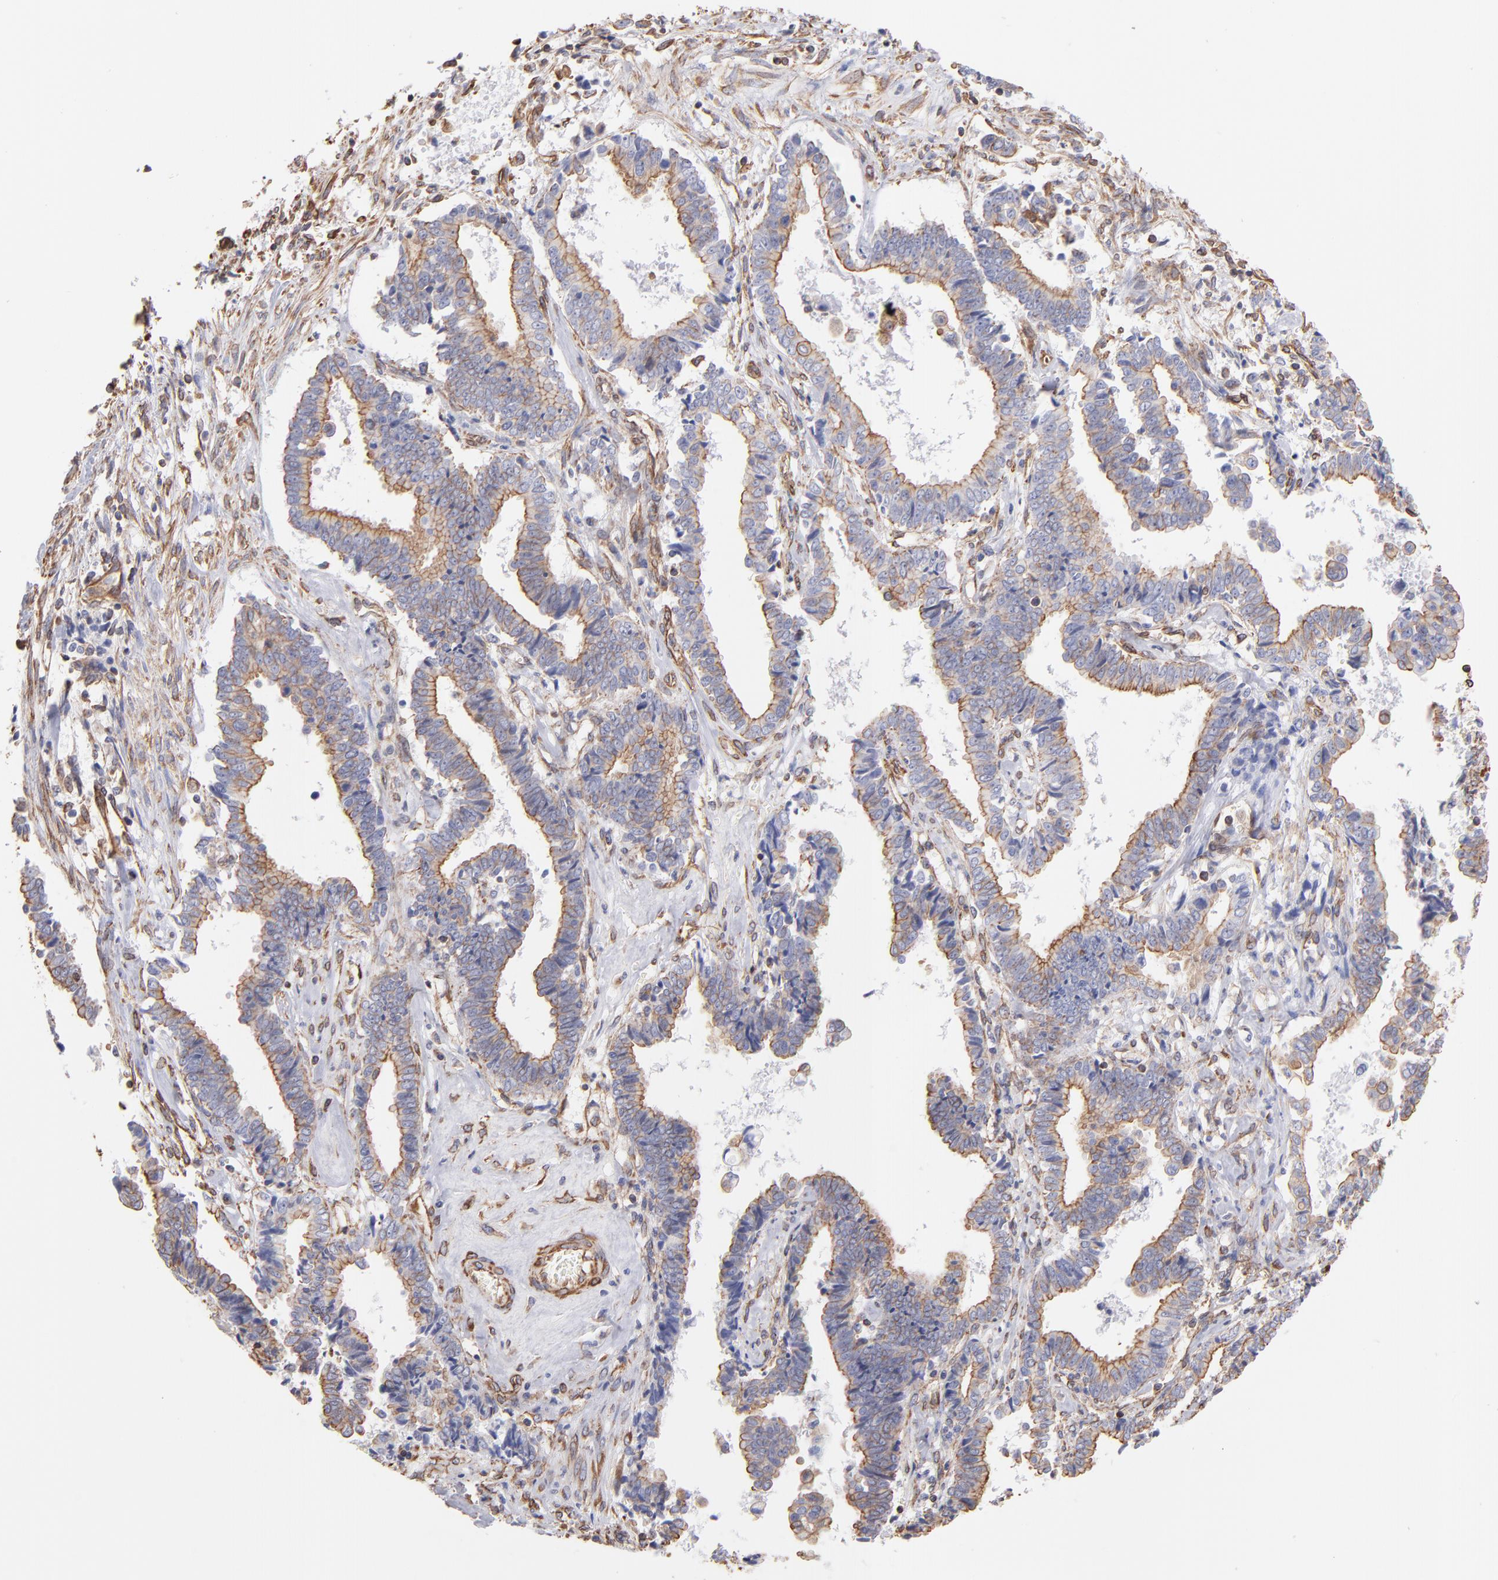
{"staining": {"intensity": "moderate", "quantity": "25%-75%", "location": "cytoplasmic/membranous"}, "tissue": "liver cancer", "cell_type": "Tumor cells", "image_type": "cancer", "snomed": [{"axis": "morphology", "description": "Cholangiocarcinoma"}, {"axis": "topography", "description": "Liver"}], "caption": "This is a histology image of IHC staining of cholangiocarcinoma (liver), which shows moderate positivity in the cytoplasmic/membranous of tumor cells.", "gene": "PLEC", "patient": {"sex": "male", "age": 57}}